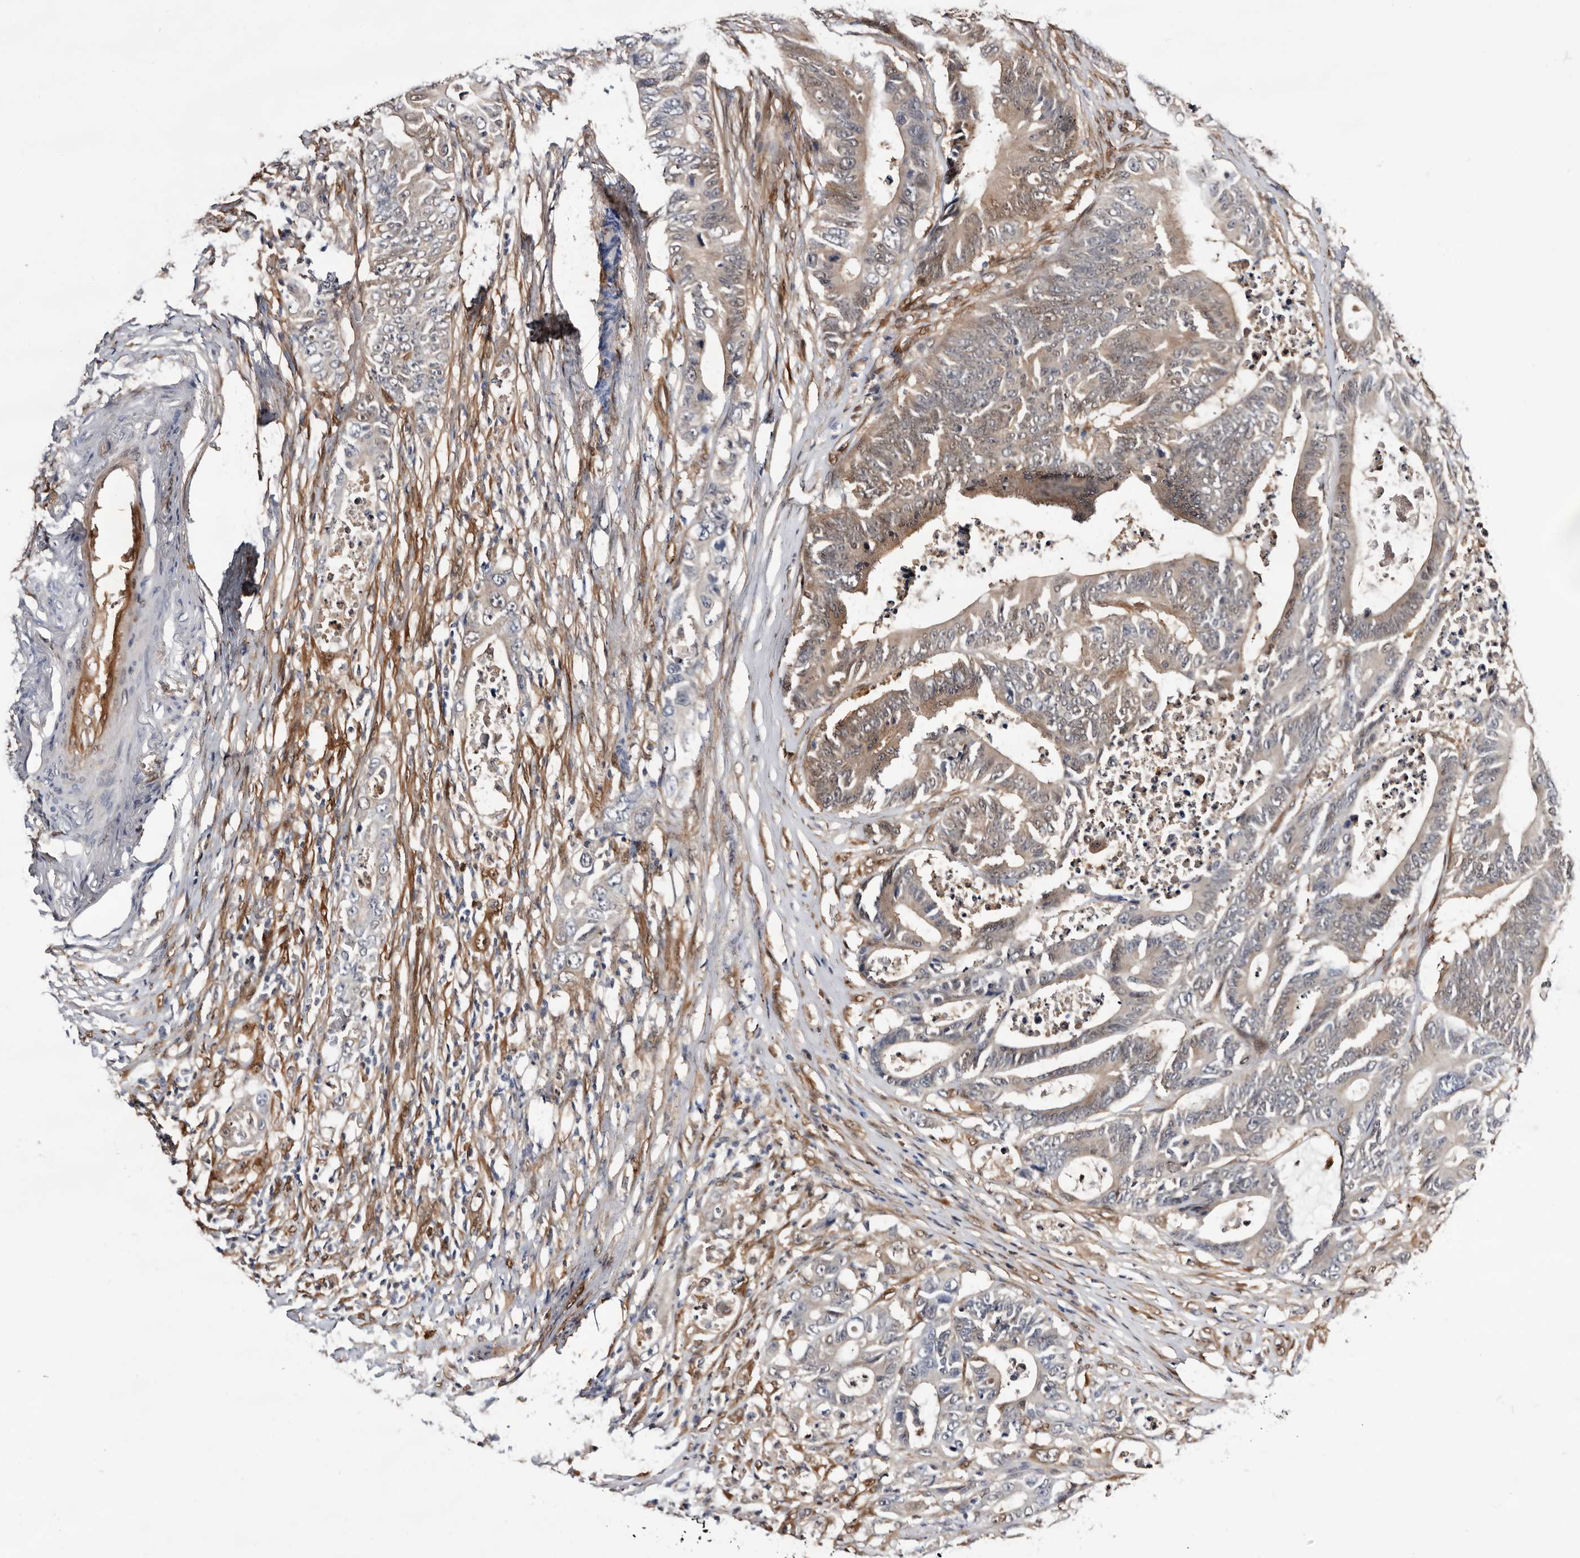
{"staining": {"intensity": "weak", "quantity": "<25%", "location": "cytoplasmic/membranous"}, "tissue": "colorectal cancer", "cell_type": "Tumor cells", "image_type": "cancer", "snomed": [{"axis": "morphology", "description": "Adenocarcinoma, NOS"}, {"axis": "topography", "description": "Colon"}], "caption": "The image displays no staining of tumor cells in colorectal cancer (adenocarcinoma). (DAB immunohistochemistry (IHC), high magnification).", "gene": "TP53I3", "patient": {"sex": "male", "age": 83}}